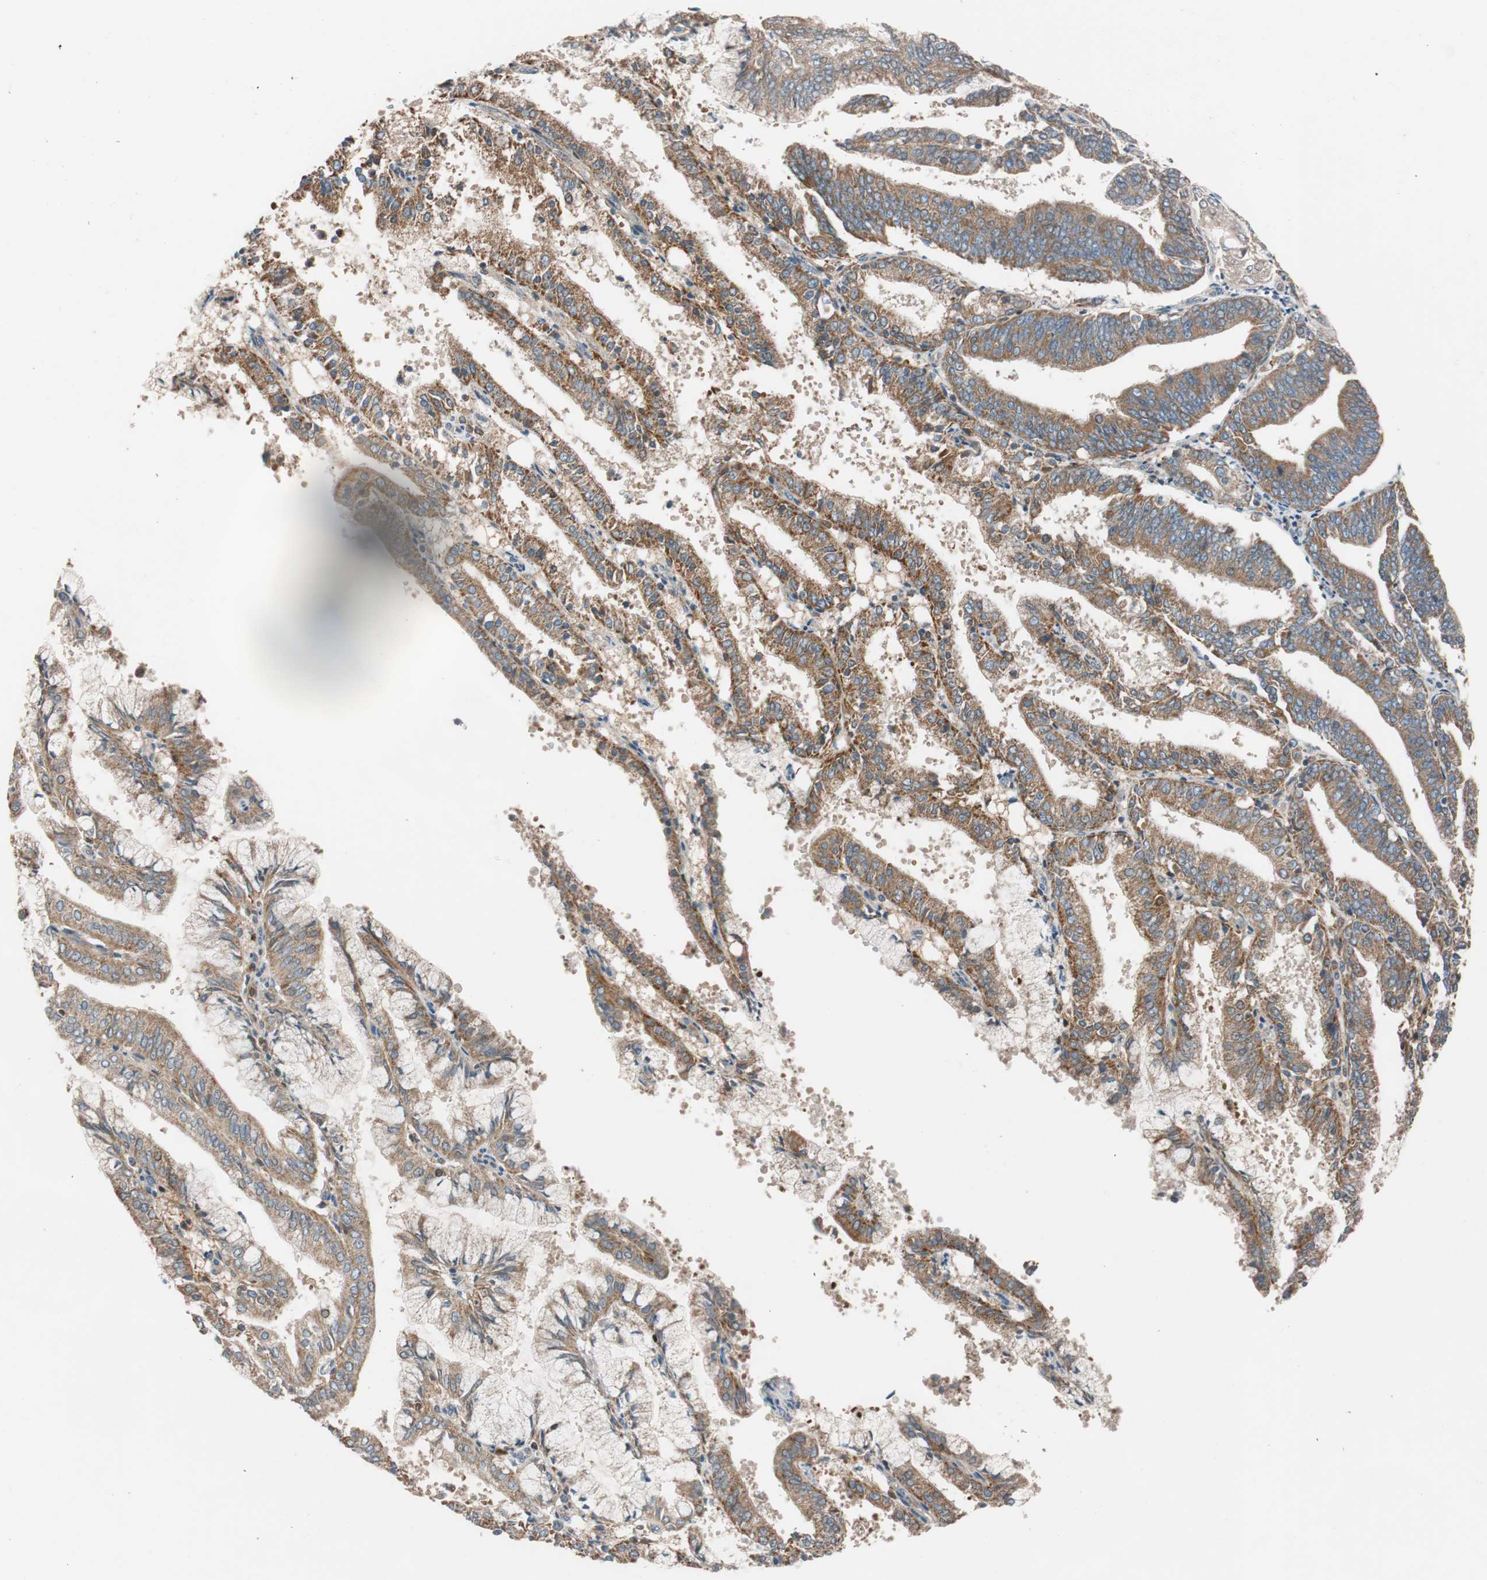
{"staining": {"intensity": "moderate", "quantity": ">75%", "location": "cytoplasmic/membranous"}, "tissue": "endometrial cancer", "cell_type": "Tumor cells", "image_type": "cancer", "snomed": [{"axis": "morphology", "description": "Adenocarcinoma, NOS"}, {"axis": "topography", "description": "Endometrium"}], "caption": "This is a micrograph of immunohistochemistry (IHC) staining of endometrial cancer (adenocarcinoma), which shows moderate staining in the cytoplasmic/membranous of tumor cells.", "gene": "FAAH", "patient": {"sex": "female", "age": 63}}